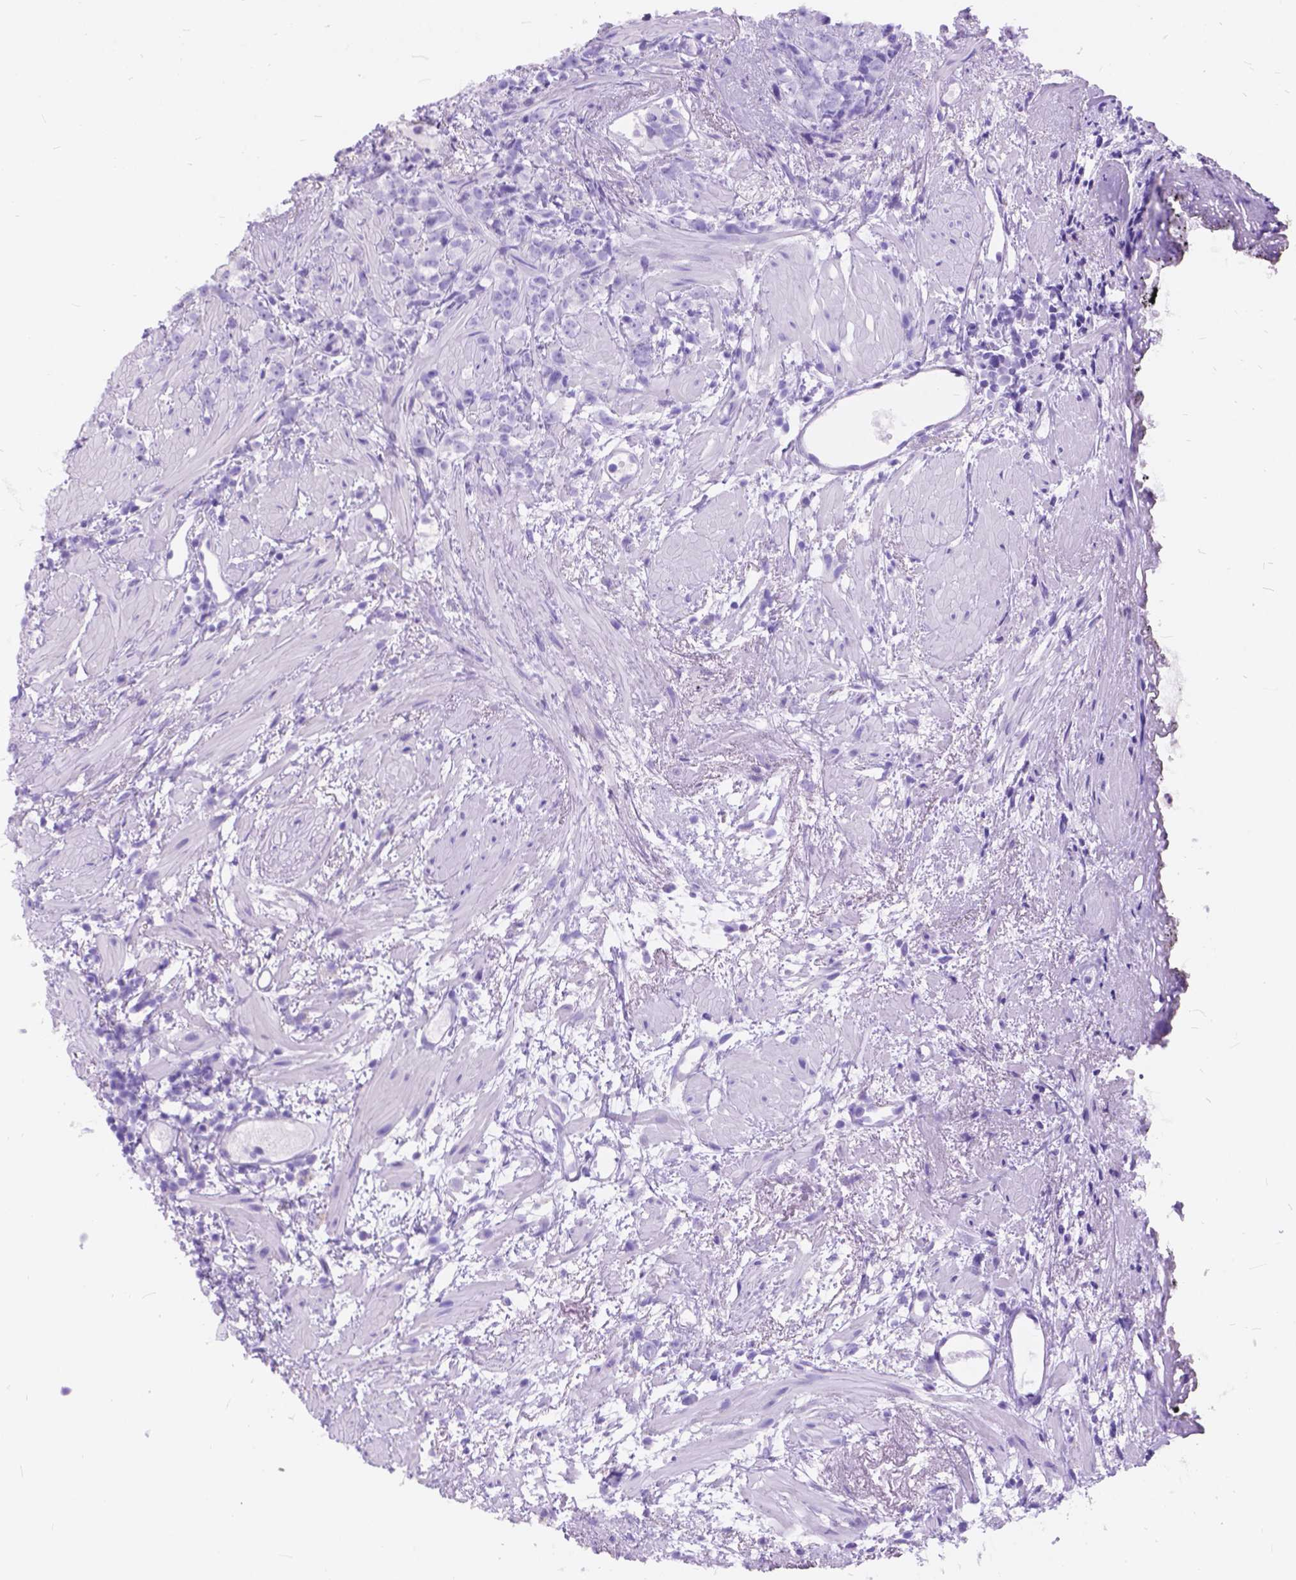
{"staining": {"intensity": "negative", "quantity": "none", "location": "none"}, "tissue": "prostate cancer", "cell_type": "Tumor cells", "image_type": "cancer", "snomed": [{"axis": "morphology", "description": "Adenocarcinoma, High grade"}, {"axis": "topography", "description": "Prostate"}], "caption": "Immunohistochemical staining of human adenocarcinoma (high-grade) (prostate) demonstrates no significant staining in tumor cells.", "gene": "FOXL2", "patient": {"sex": "male", "age": 83}}